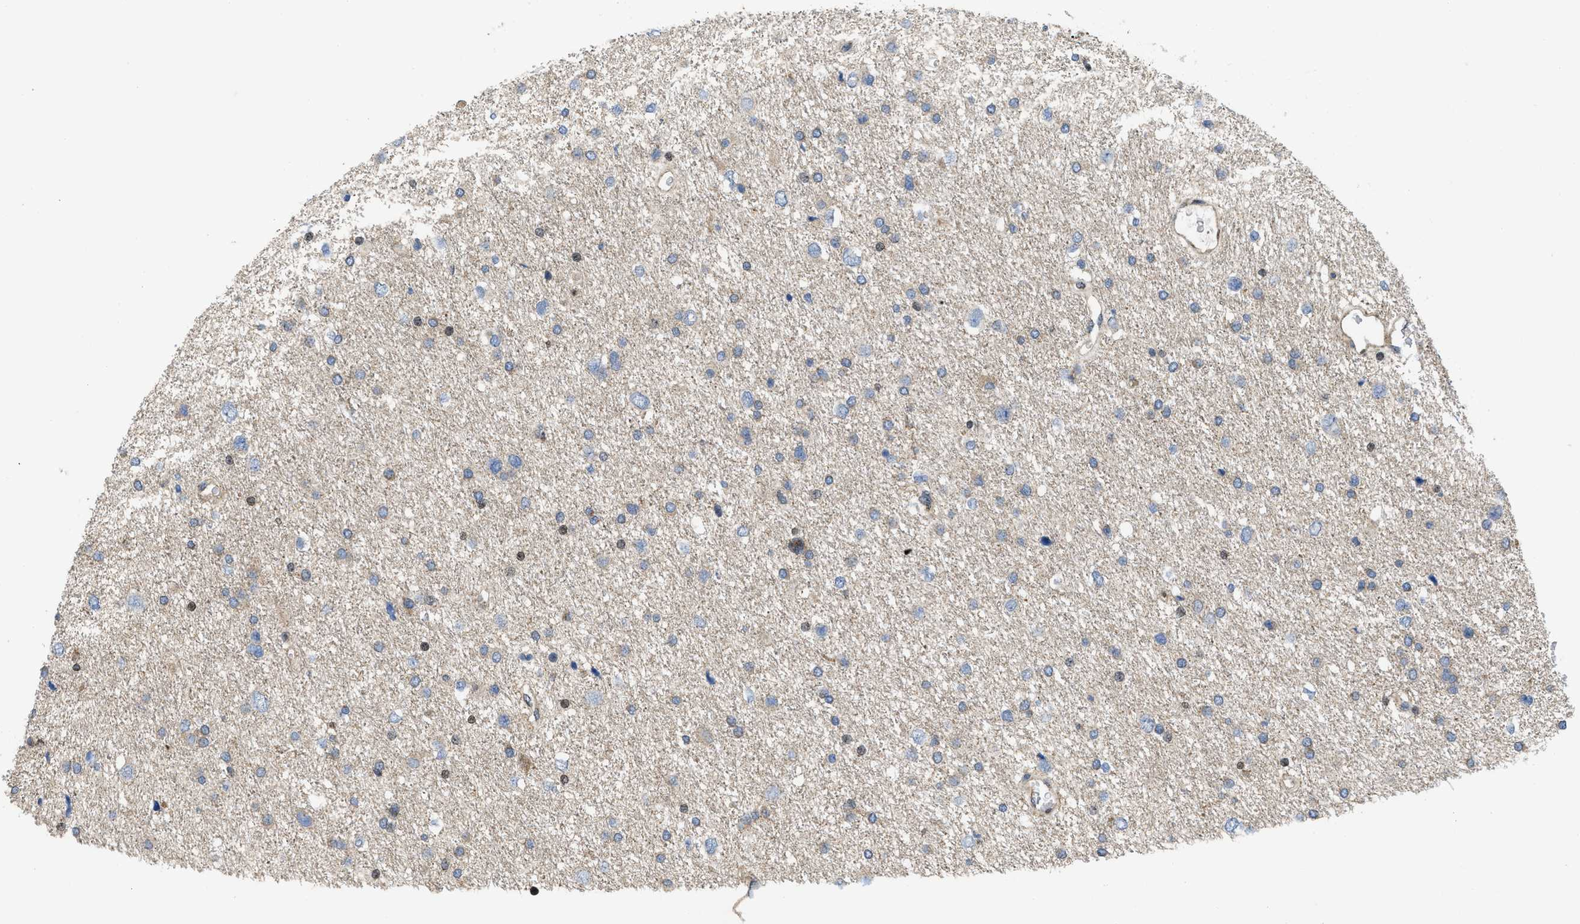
{"staining": {"intensity": "moderate", "quantity": "<25%", "location": "nuclear"}, "tissue": "glioma", "cell_type": "Tumor cells", "image_type": "cancer", "snomed": [{"axis": "morphology", "description": "Glioma, malignant, Low grade"}, {"axis": "topography", "description": "Brain"}], "caption": "An image of human glioma stained for a protein exhibits moderate nuclear brown staining in tumor cells.", "gene": "PPP2CB", "patient": {"sex": "female", "age": 37}}